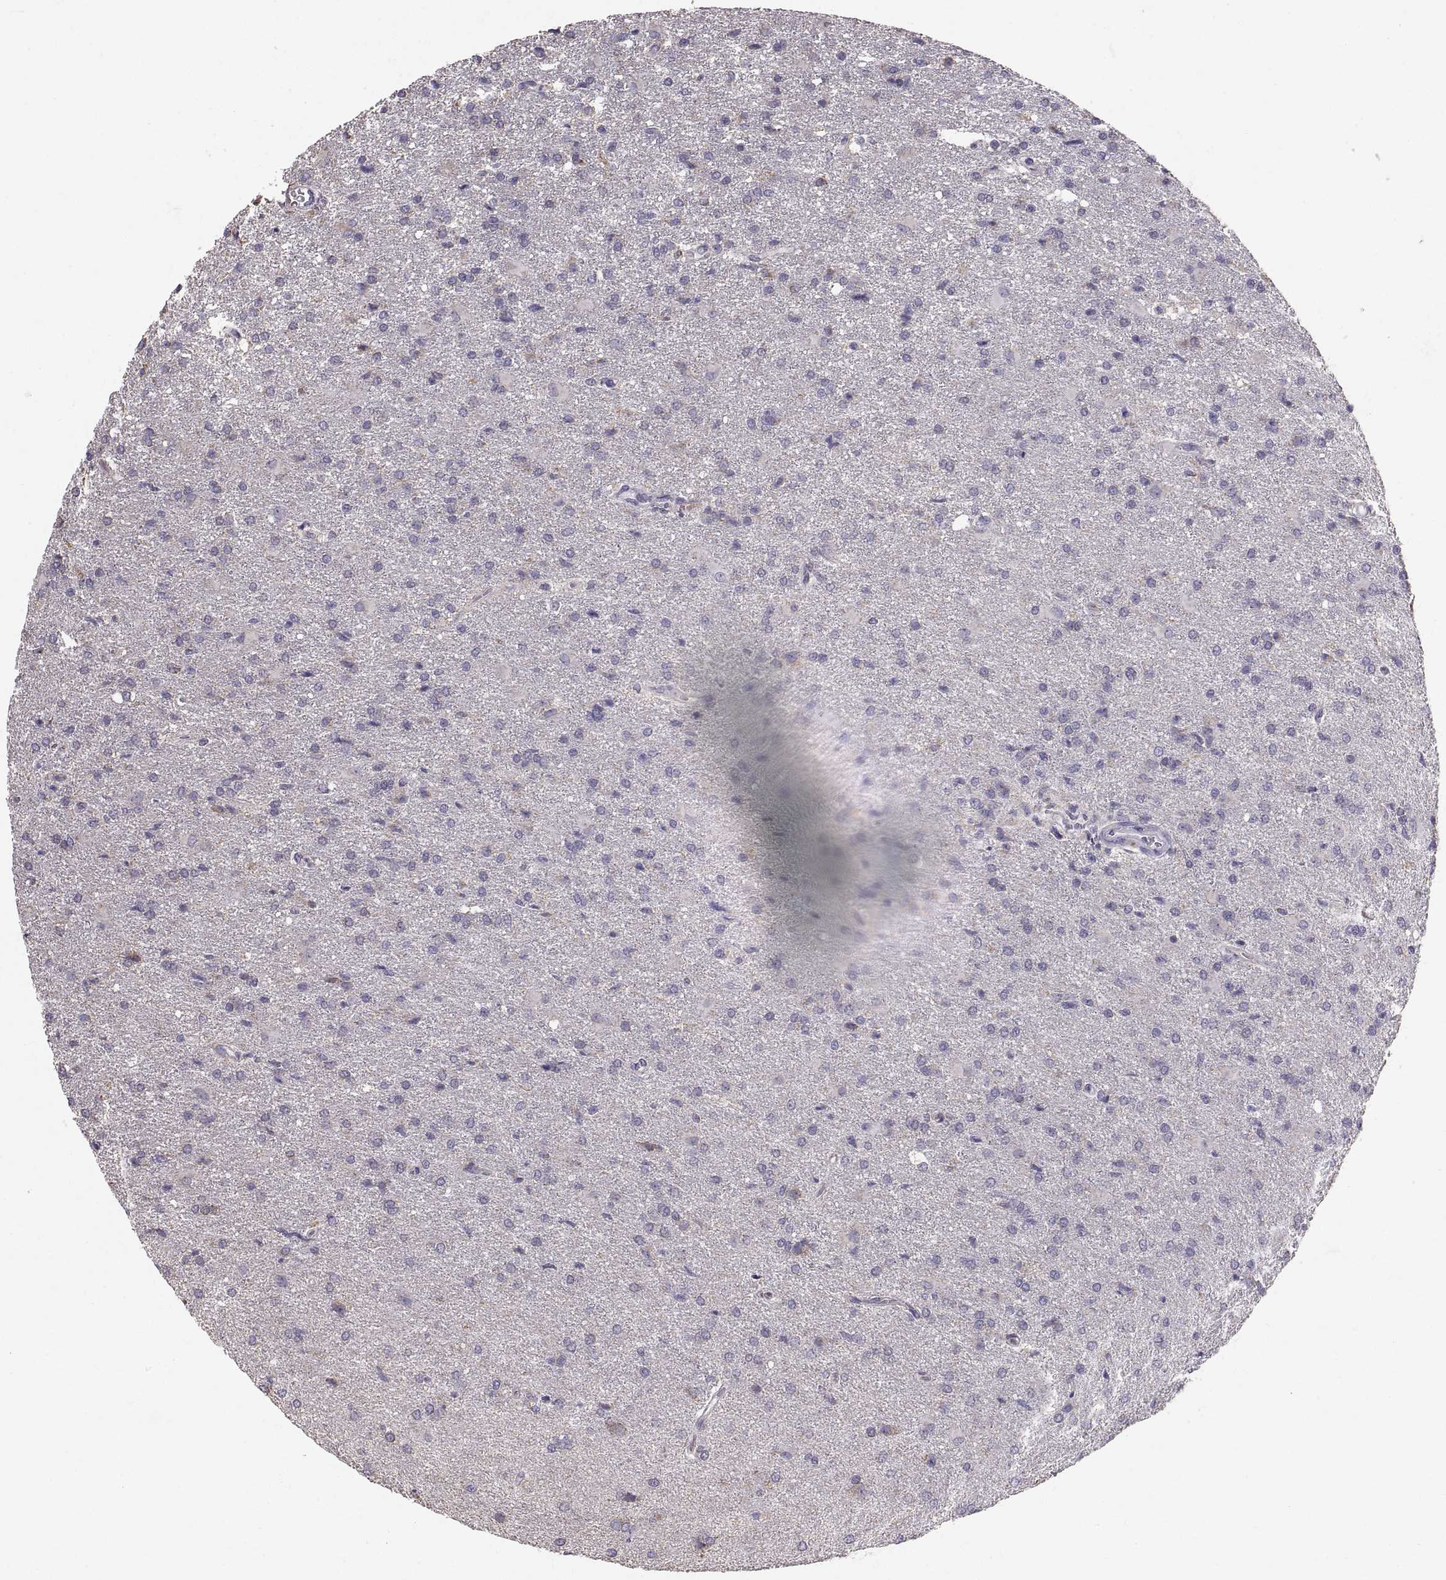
{"staining": {"intensity": "negative", "quantity": "none", "location": "none"}, "tissue": "glioma", "cell_type": "Tumor cells", "image_type": "cancer", "snomed": [{"axis": "morphology", "description": "Glioma, malignant, High grade"}, {"axis": "topography", "description": "Brain"}], "caption": "The histopathology image shows no significant staining in tumor cells of glioma.", "gene": "STMND1", "patient": {"sex": "male", "age": 68}}